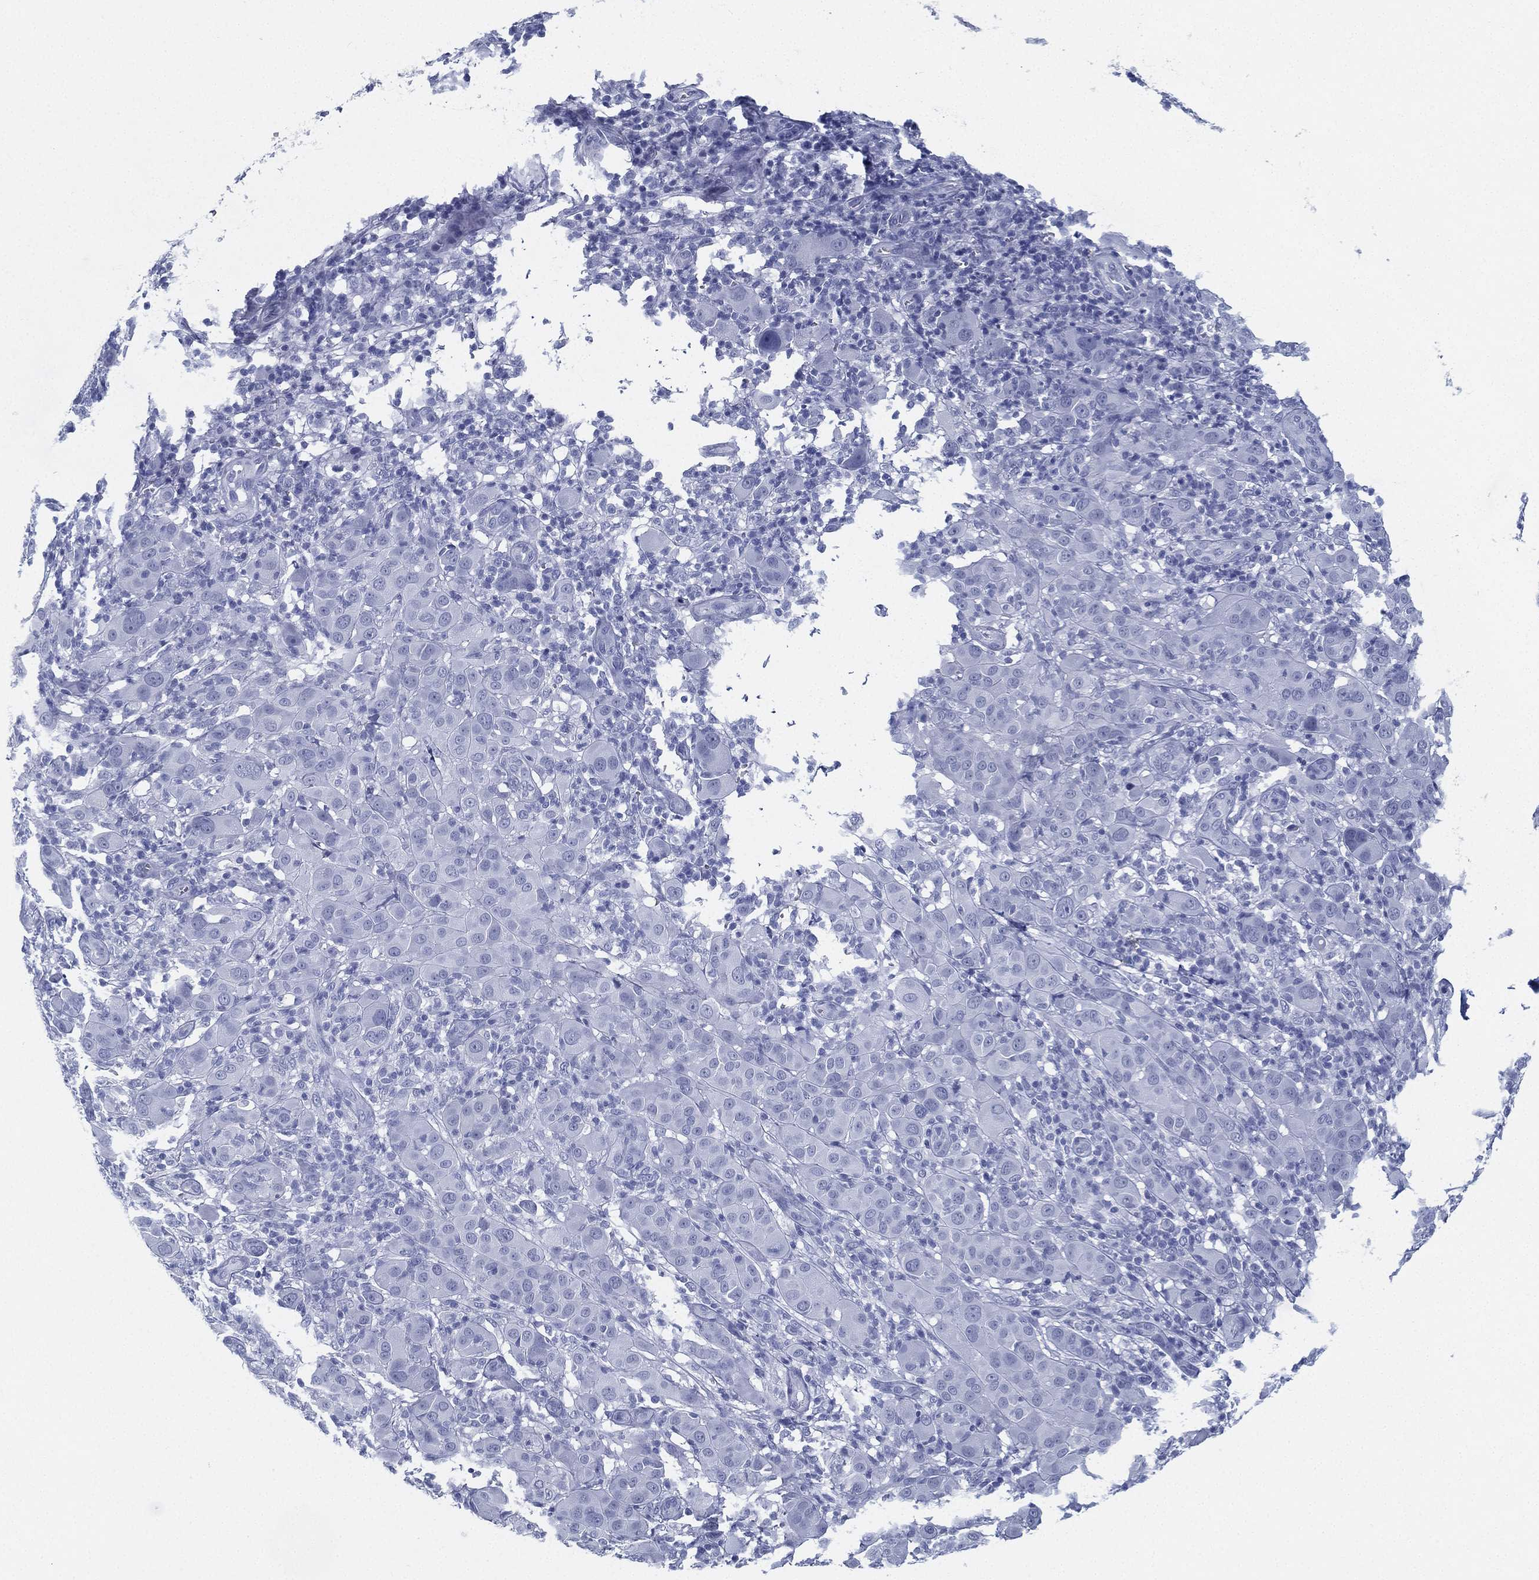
{"staining": {"intensity": "negative", "quantity": "none", "location": "none"}, "tissue": "melanoma", "cell_type": "Tumor cells", "image_type": "cancer", "snomed": [{"axis": "morphology", "description": "Malignant melanoma, NOS"}, {"axis": "topography", "description": "Skin"}], "caption": "Immunohistochemistry of human melanoma demonstrates no staining in tumor cells. (DAB immunohistochemistry (IHC), high magnification).", "gene": "ATP1B2", "patient": {"sex": "female", "age": 87}}